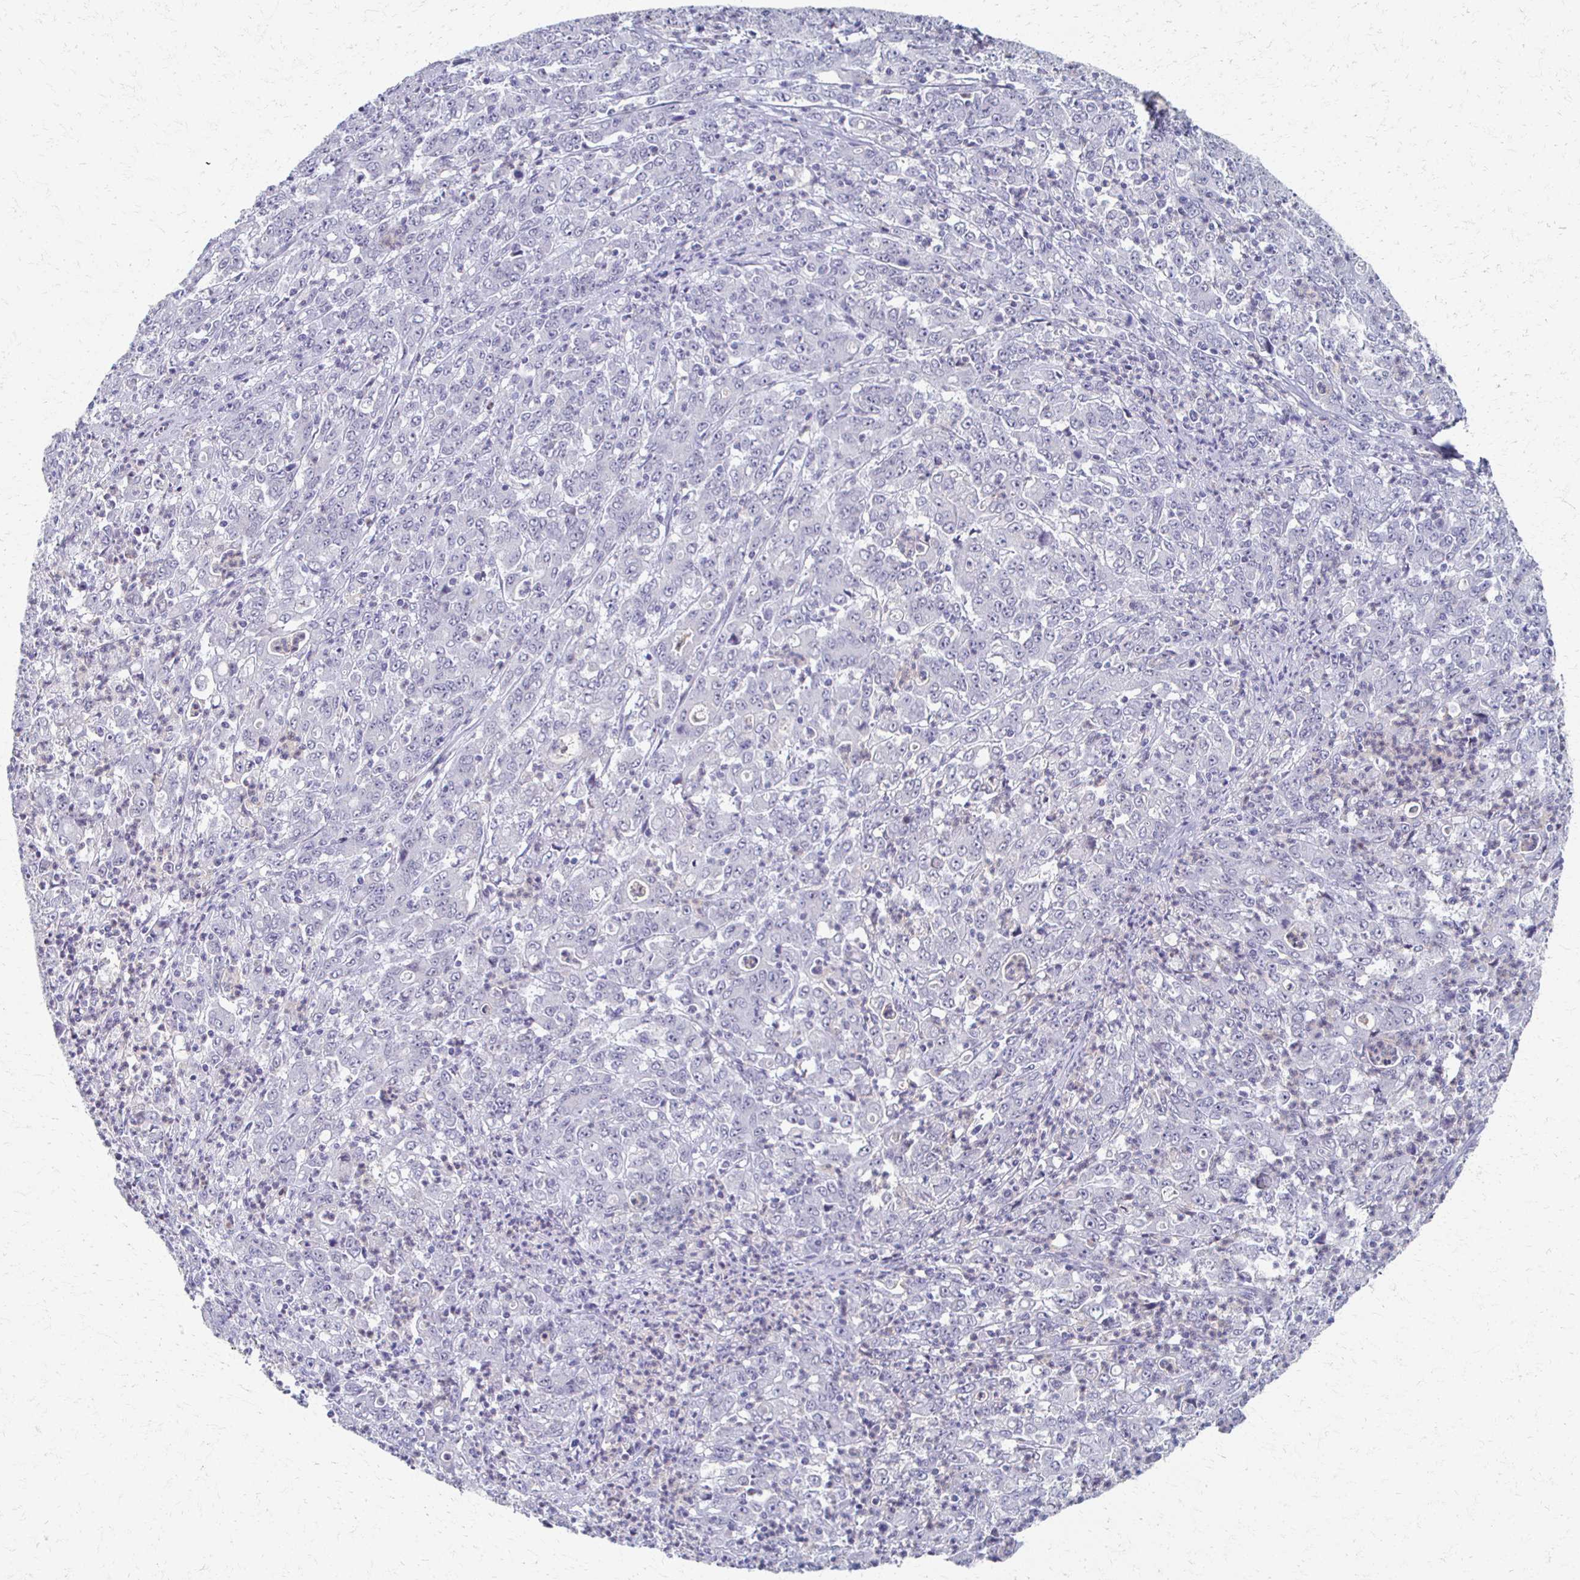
{"staining": {"intensity": "negative", "quantity": "none", "location": "none"}, "tissue": "stomach cancer", "cell_type": "Tumor cells", "image_type": "cancer", "snomed": [{"axis": "morphology", "description": "Adenocarcinoma, NOS"}, {"axis": "topography", "description": "Stomach, lower"}], "caption": "Immunohistochemistry of stomach cancer exhibits no staining in tumor cells.", "gene": "CXCR2", "patient": {"sex": "female", "age": 71}}